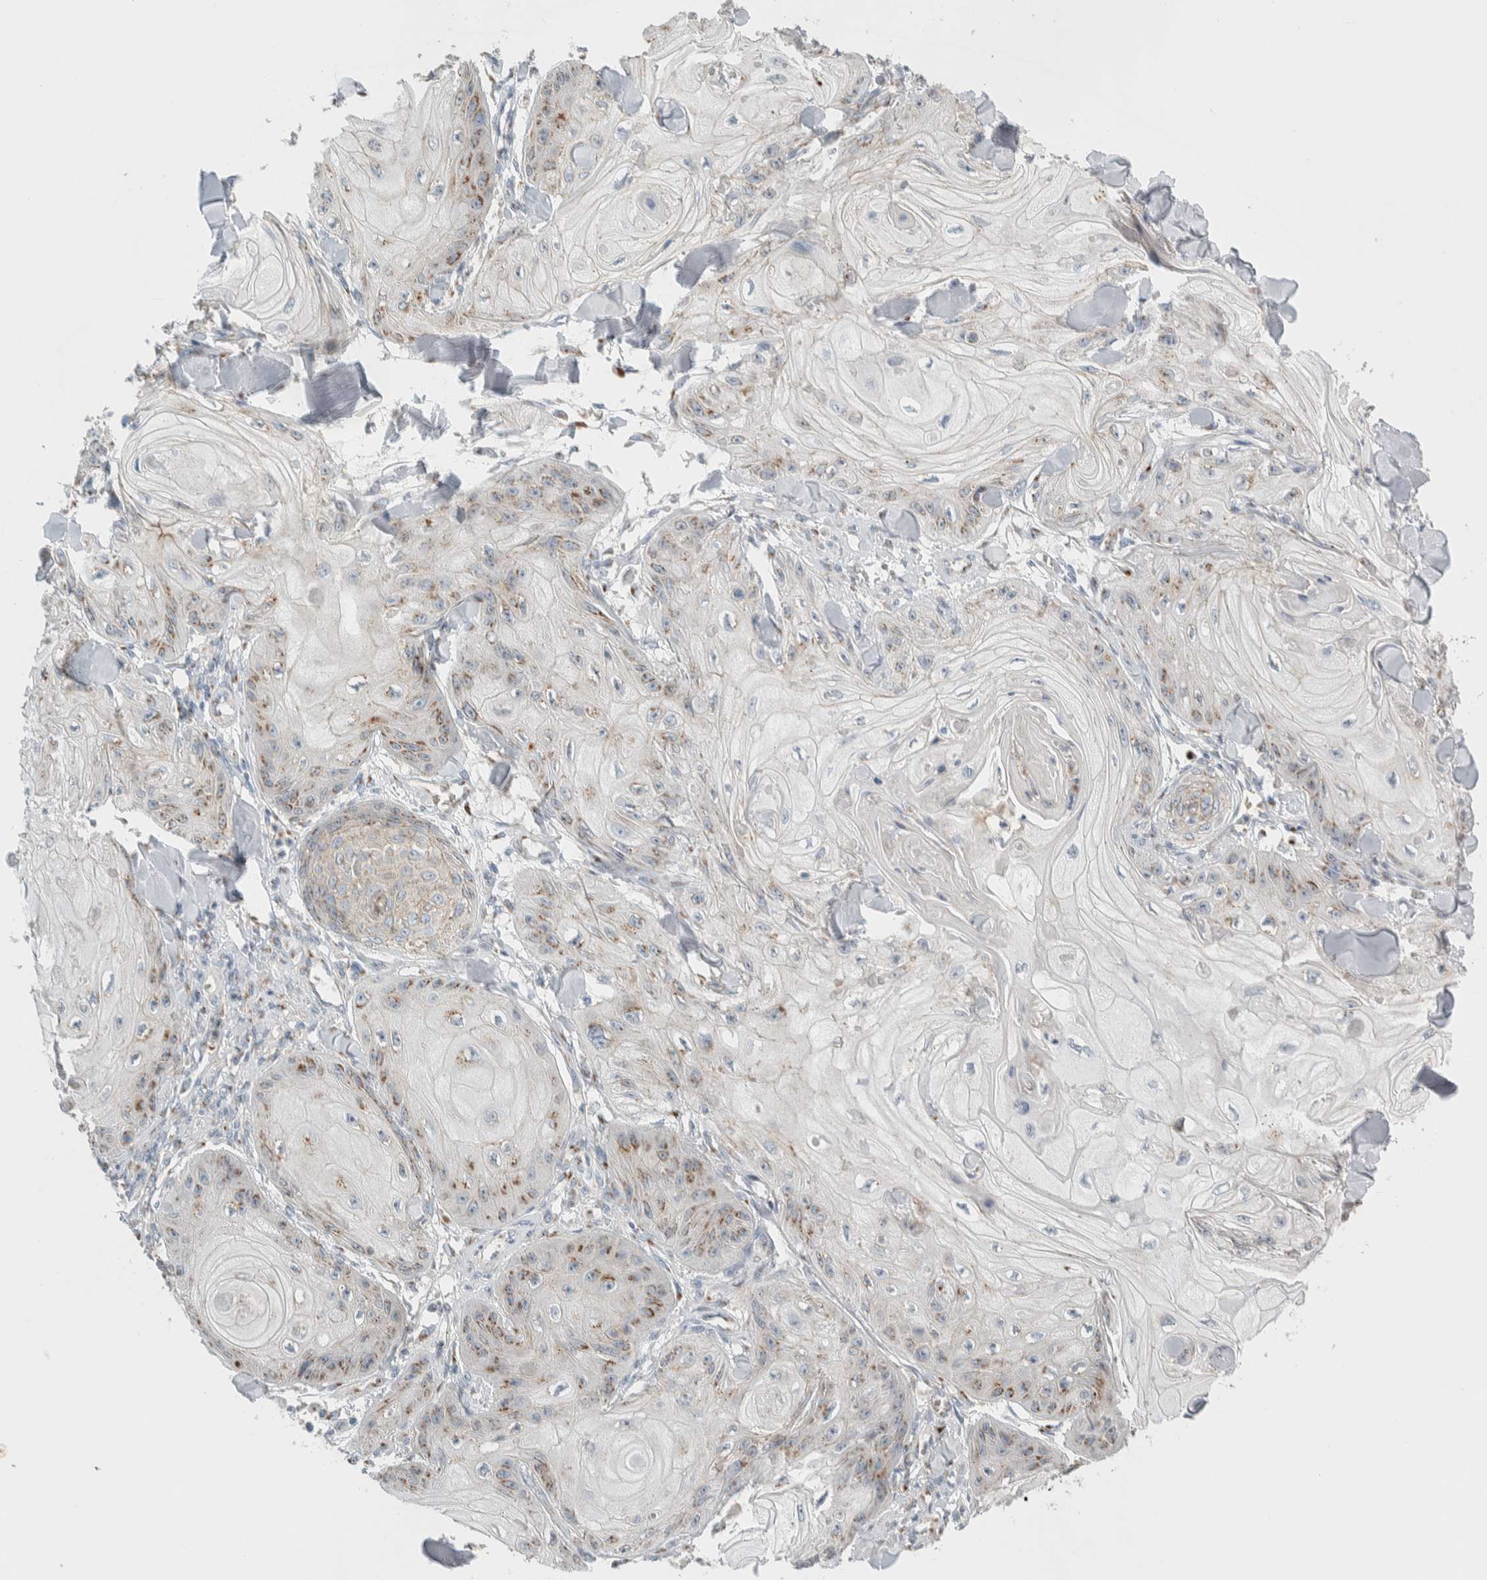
{"staining": {"intensity": "moderate", "quantity": "<25%", "location": "cytoplasmic/membranous"}, "tissue": "skin cancer", "cell_type": "Tumor cells", "image_type": "cancer", "snomed": [{"axis": "morphology", "description": "Squamous cell carcinoma, NOS"}, {"axis": "topography", "description": "Skin"}], "caption": "Brown immunohistochemical staining in human skin cancer reveals moderate cytoplasmic/membranous expression in about <25% of tumor cells. The staining was performed using DAB (3,3'-diaminobenzidine) to visualize the protein expression in brown, while the nuclei were stained in blue with hematoxylin (Magnification: 20x).", "gene": "SLC38A10", "patient": {"sex": "male", "age": 74}}